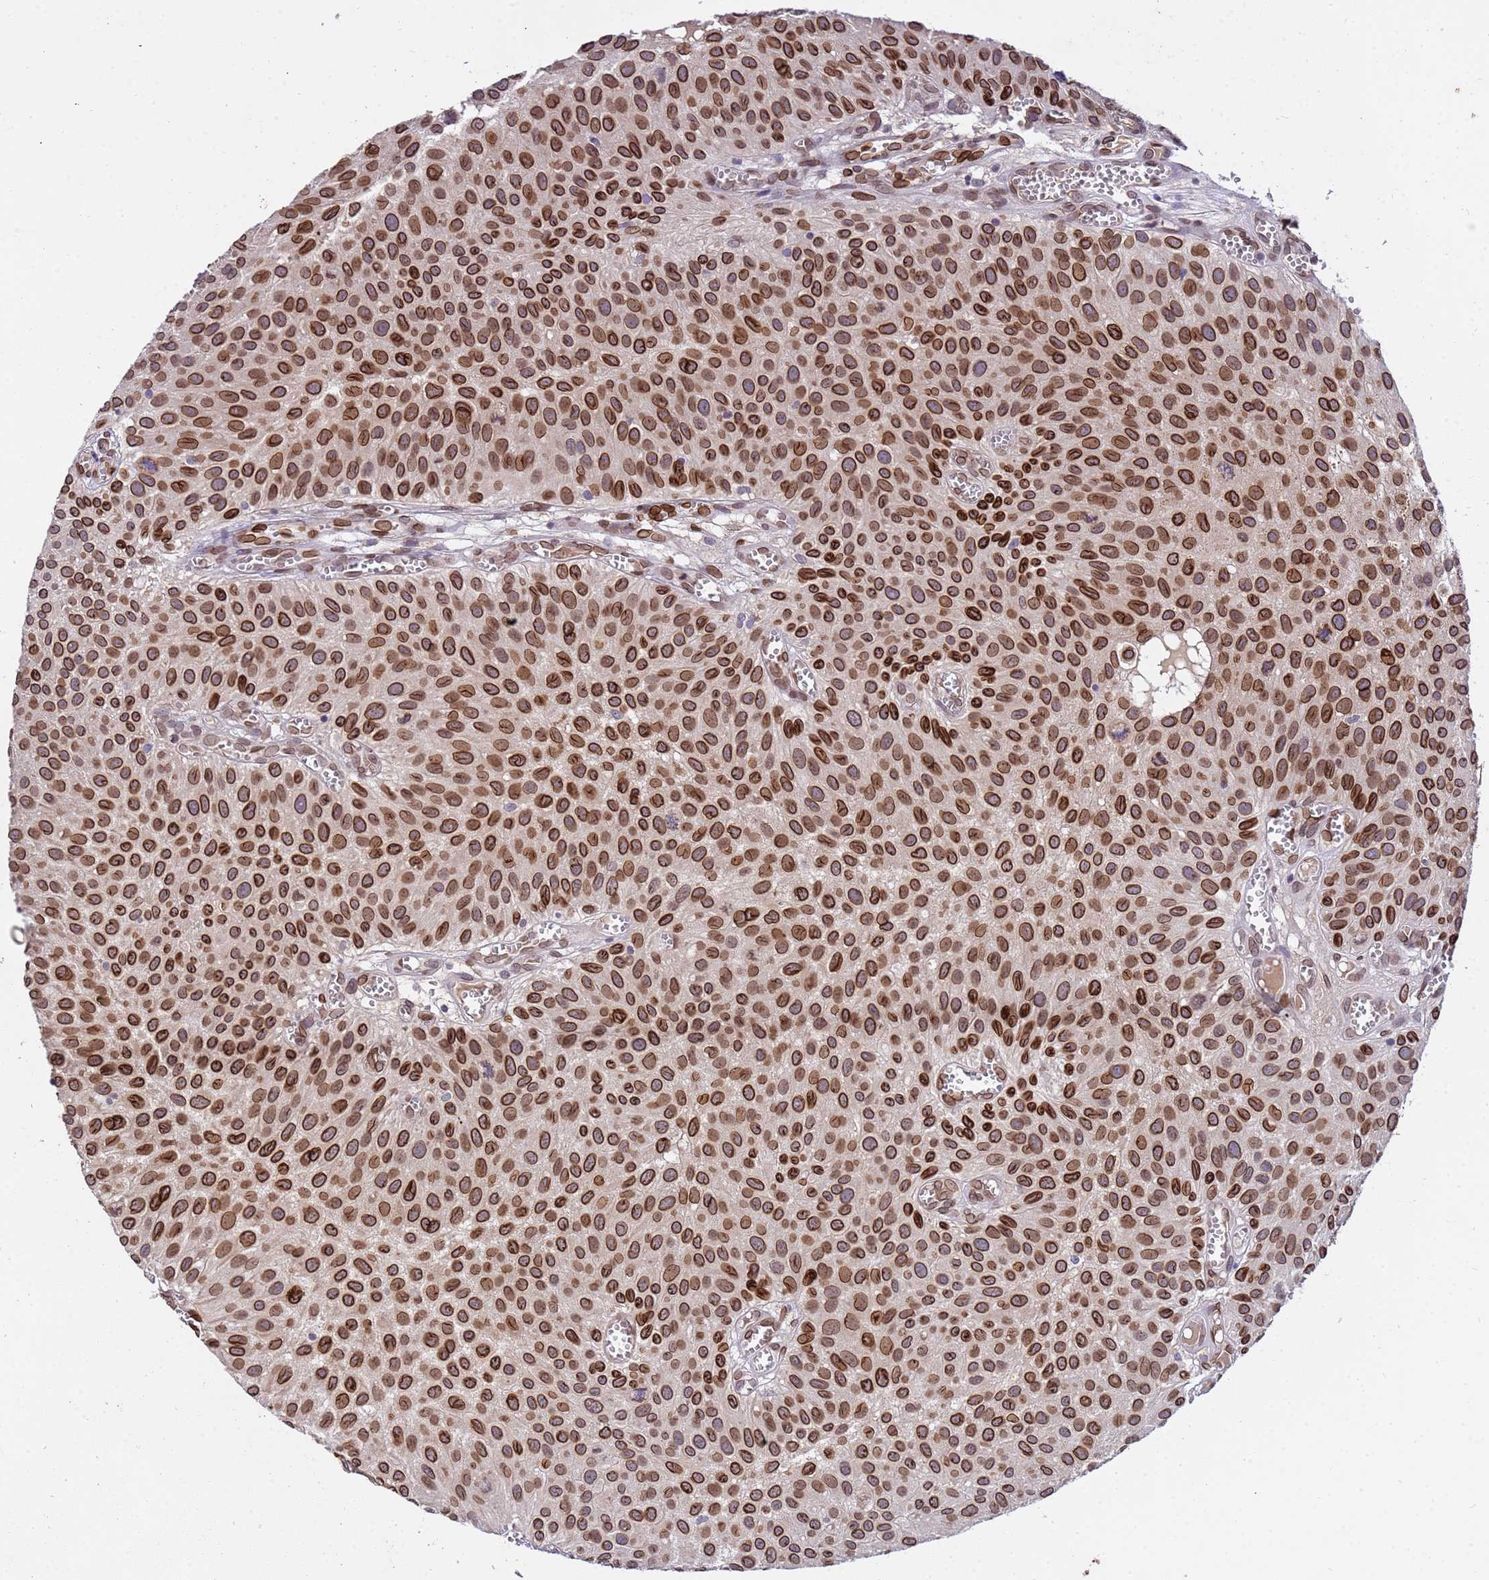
{"staining": {"intensity": "strong", "quantity": ">75%", "location": "cytoplasmic/membranous,nuclear"}, "tissue": "urothelial cancer", "cell_type": "Tumor cells", "image_type": "cancer", "snomed": [{"axis": "morphology", "description": "Urothelial carcinoma, Low grade"}, {"axis": "topography", "description": "Urinary bladder"}], "caption": "The immunohistochemical stain highlights strong cytoplasmic/membranous and nuclear positivity in tumor cells of urothelial cancer tissue. (IHC, brightfield microscopy, high magnification).", "gene": "GPR135", "patient": {"sex": "male", "age": 88}}